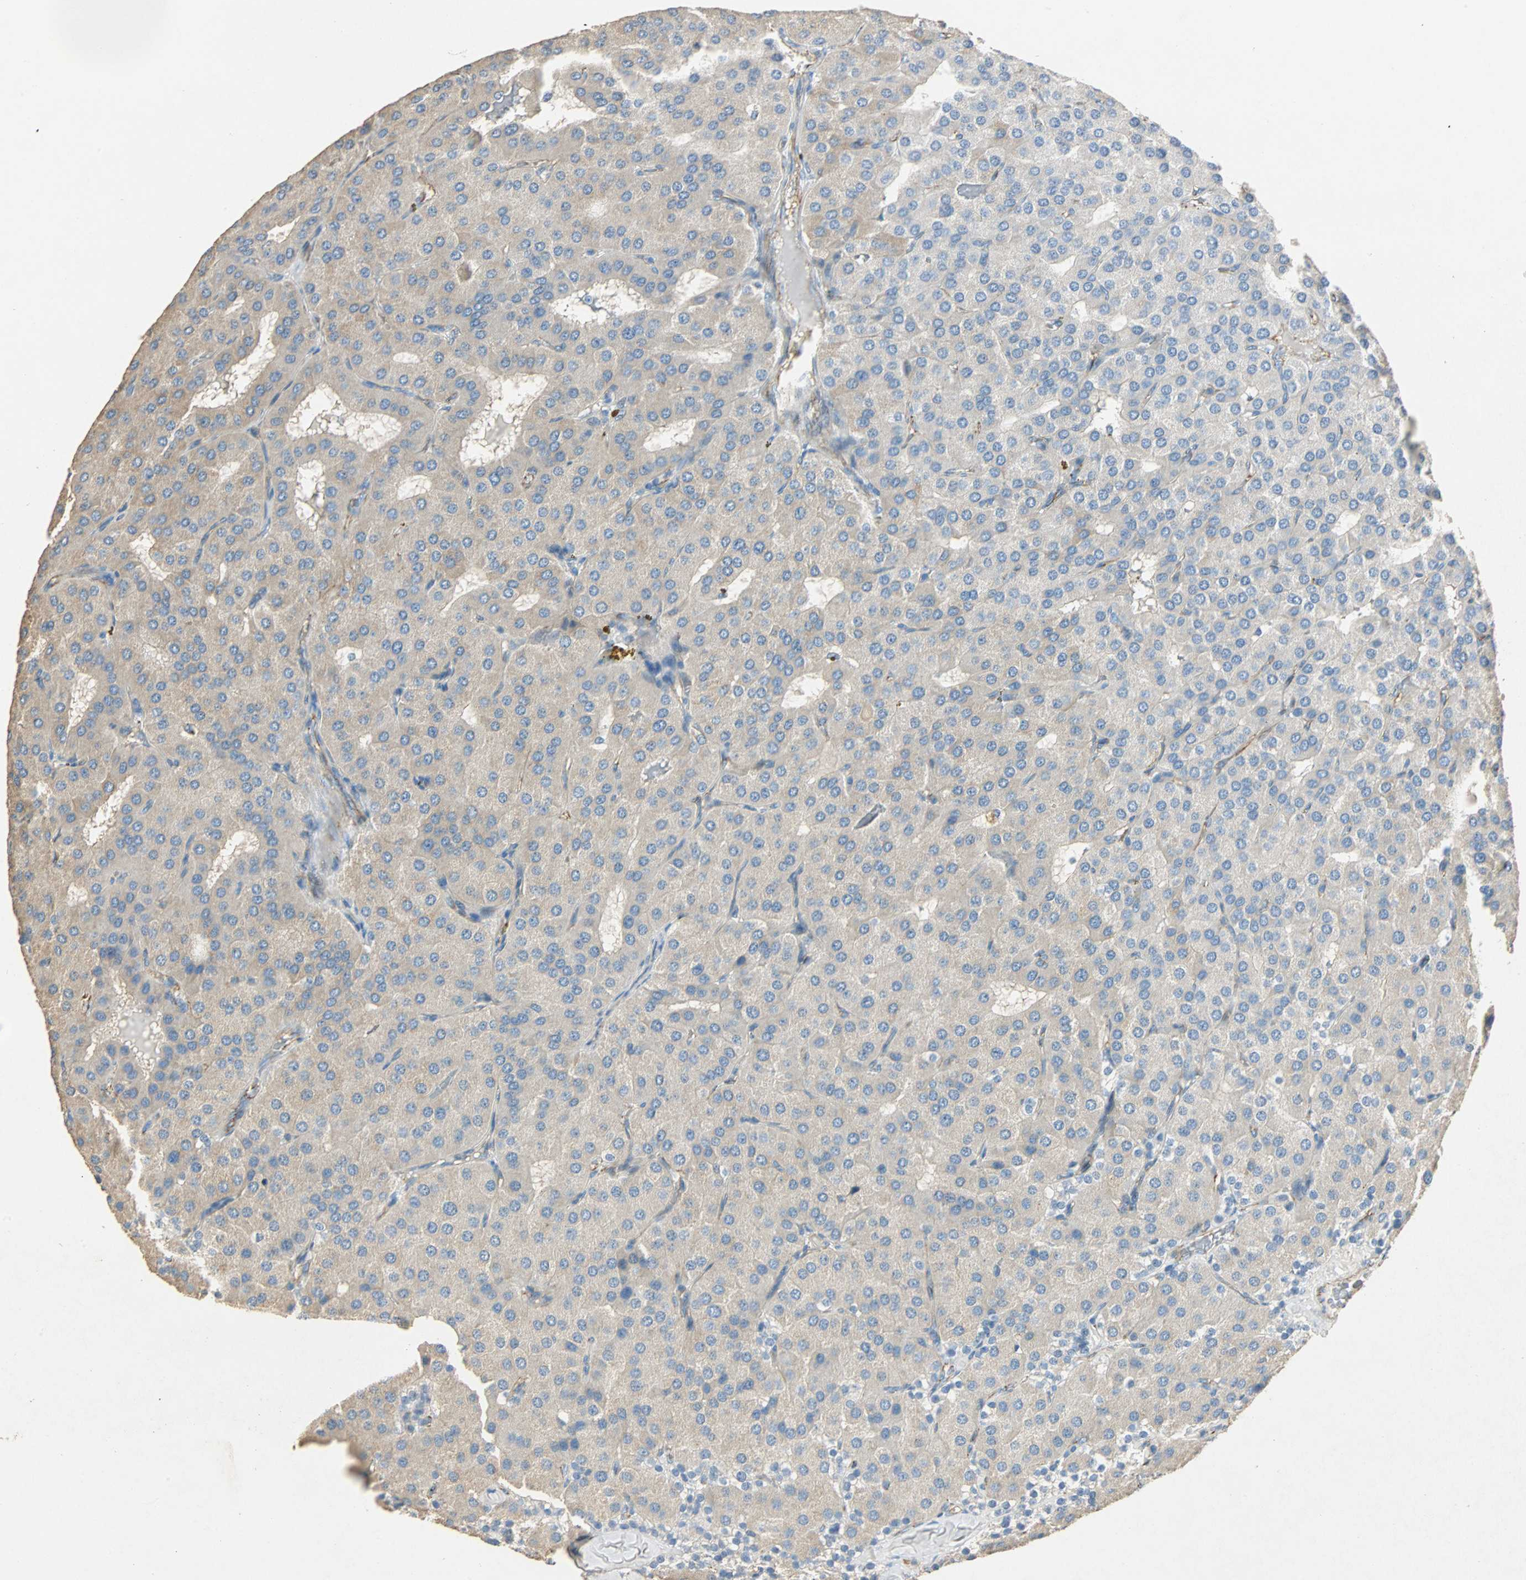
{"staining": {"intensity": "weak", "quantity": ">75%", "location": "cytoplasmic/membranous"}, "tissue": "parathyroid gland", "cell_type": "Glandular cells", "image_type": "normal", "snomed": [{"axis": "morphology", "description": "Normal tissue, NOS"}, {"axis": "morphology", "description": "Adenoma, NOS"}, {"axis": "topography", "description": "Parathyroid gland"}], "caption": "The immunohistochemical stain highlights weak cytoplasmic/membranous positivity in glandular cells of normal parathyroid gland.", "gene": "VPS9D1", "patient": {"sex": "female", "age": 86}}